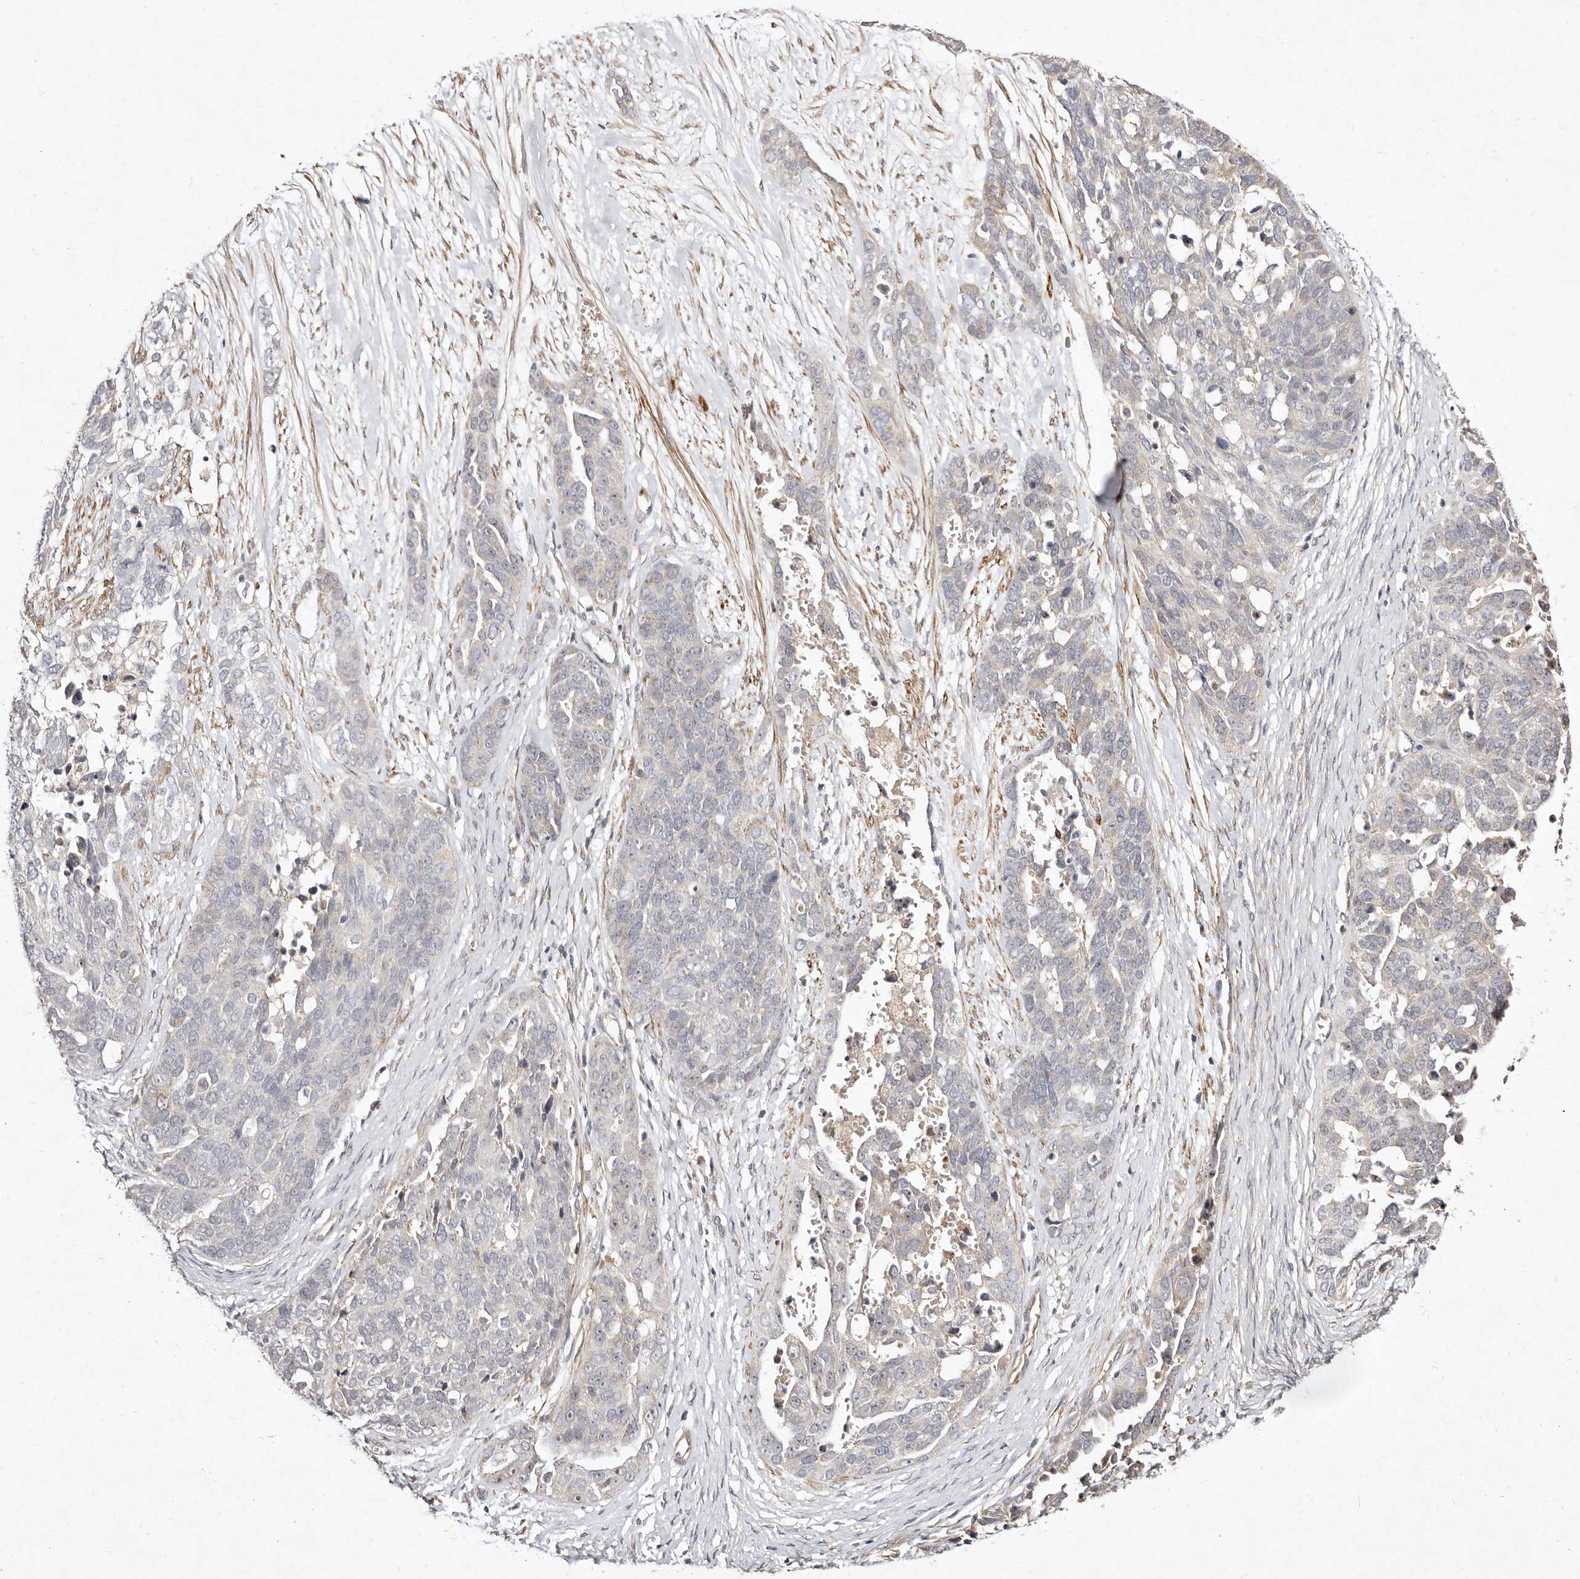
{"staining": {"intensity": "negative", "quantity": "none", "location": "none"}, "tissue": "ovarian cancer", "cell_type": "Tumor cells", "image_type": "cancer", "snomed": [{"axis": "morphology", "description": "Cystadenocarcinoma, serous, NOS"}, {"axis": "topography", "description": "Ovary"}], "caption": "Tumor cells show no significant expression in ovarian cancer.", "gene": "MTMR11", "patient": {"sex": "female", "age": 44}}